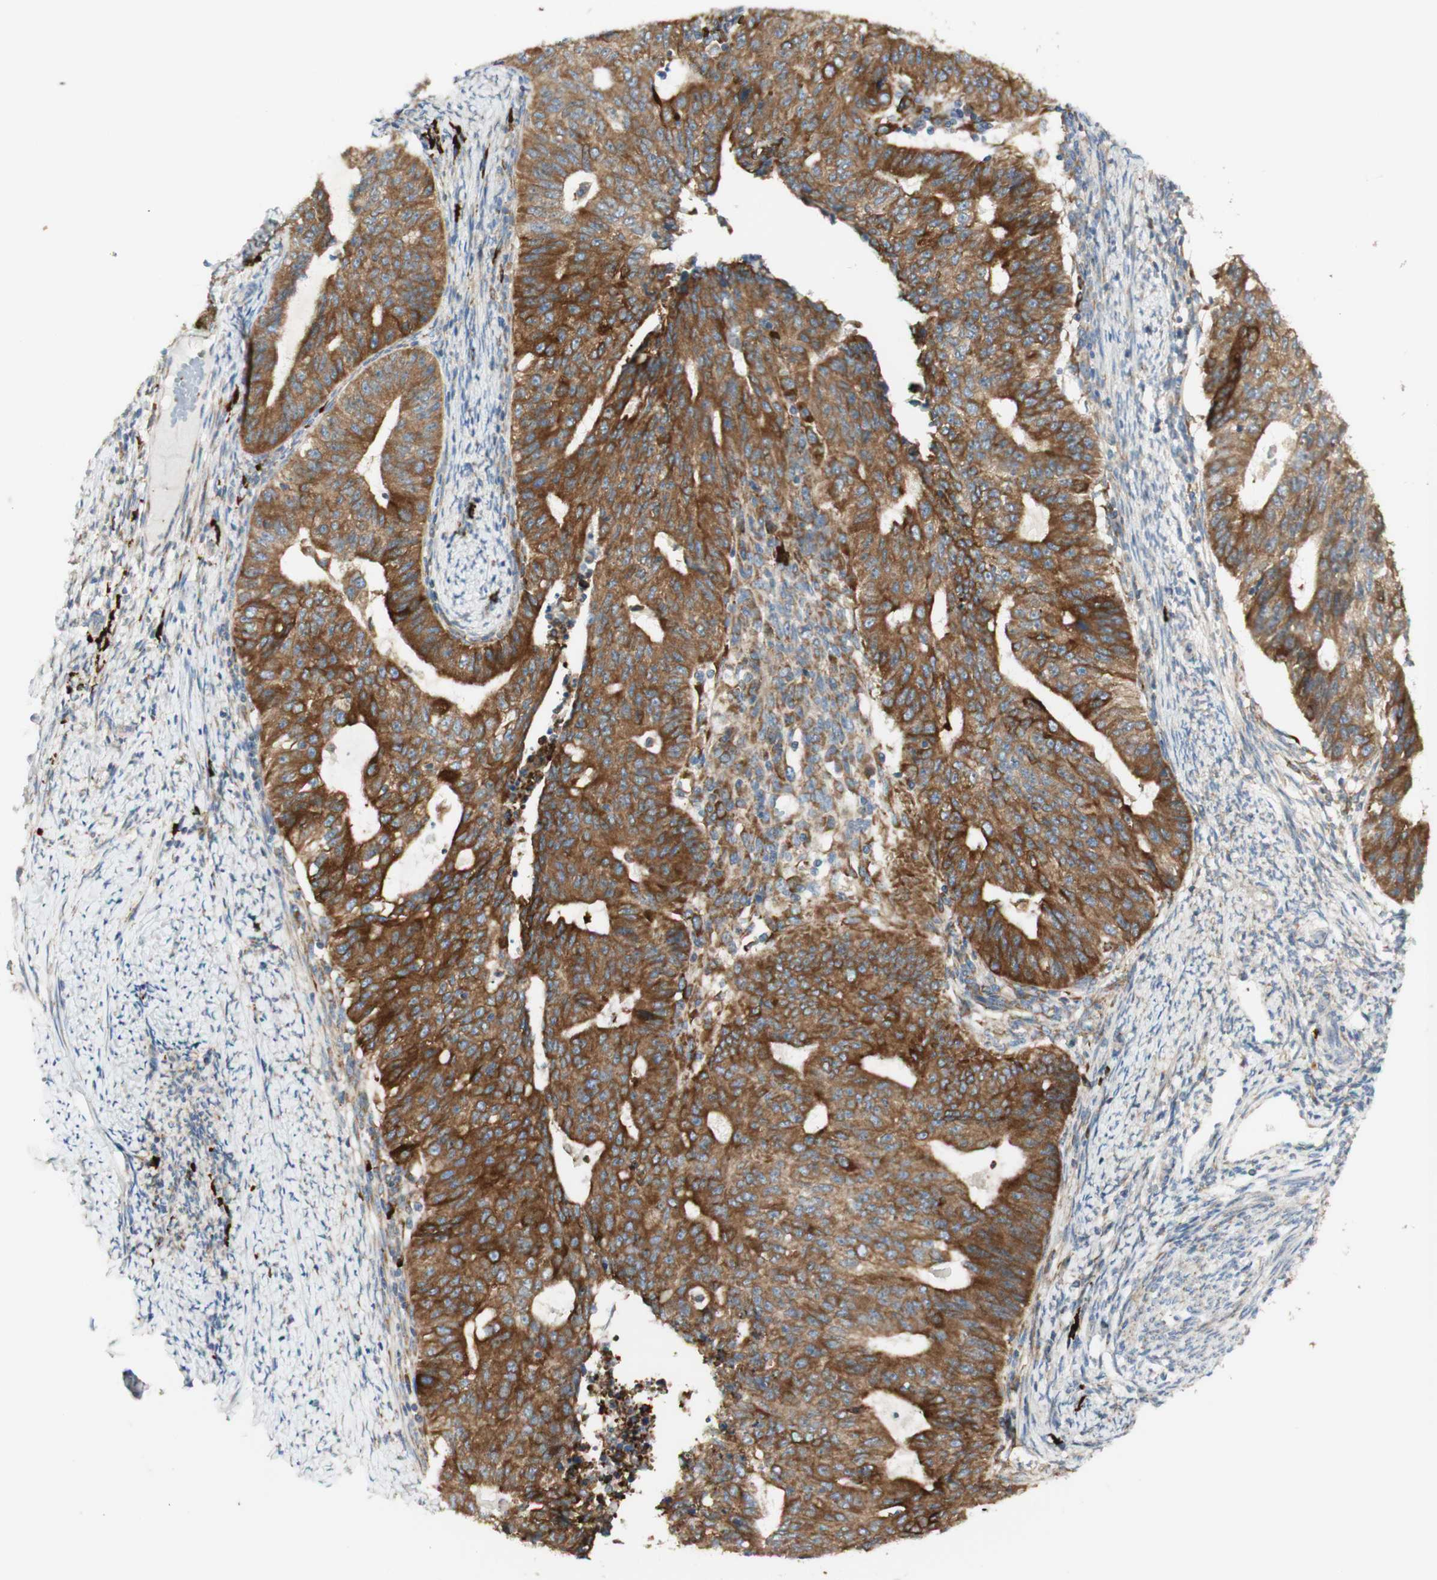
{"staining": {"intensity": "strong", "quantity": ">75%", "location": "cytoplasmic/membranous"}, "tissue": "endometrial cancer", "cell_type": "Tumor cells", "image_type": "cancer", "snomed": [{"axis": "morphology", "description": "Adenocarcinoma, NOS"}, {"axis": "topography", "description": "Endometrium"}], "caption": "Endometrial adenocarcinoma tissue reveals strong cytoplasmic/membranous expression in about >75% of tumor cells Immunohistochemistry stains the protein in brown and the nuclei are stained blue.", "gene": "MANF", "patient": {"sex": "female", "age": 32}}